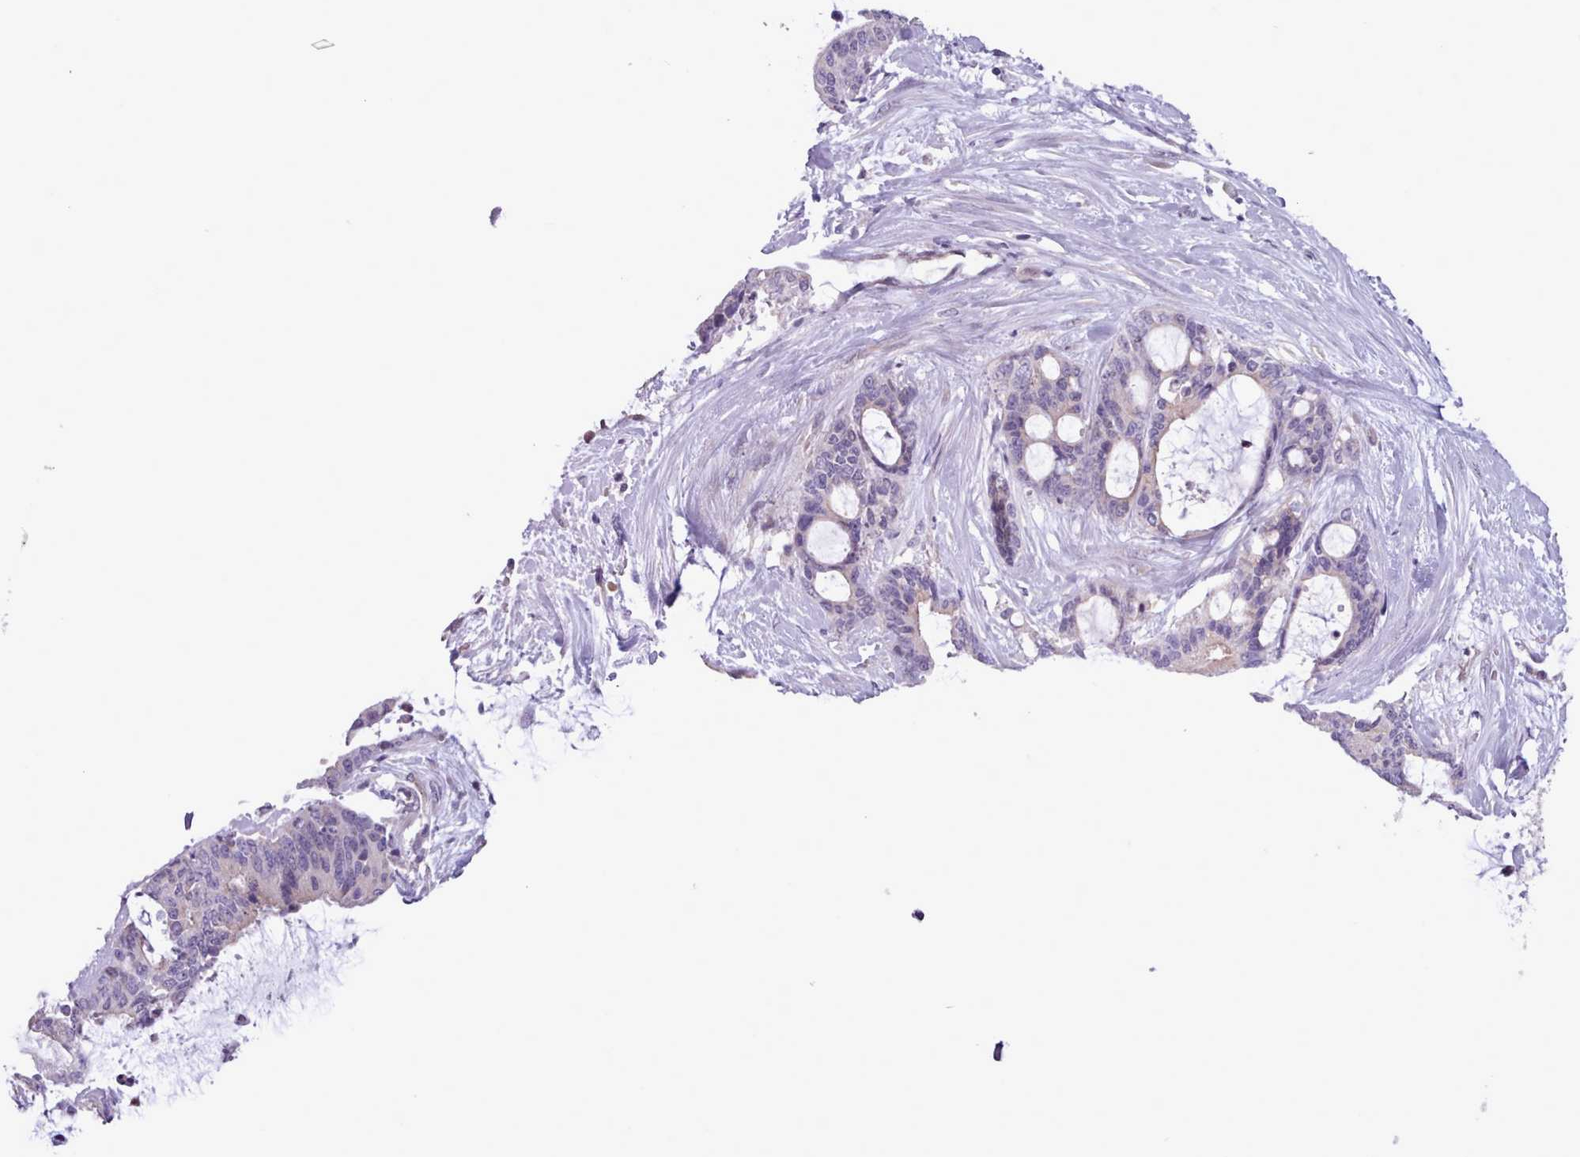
{"staining": {"intensity": "negative", "quantity": "none", "location": "none"}, "tissue": "liver cancer", "cell_type": "Tumor cells", "image_type": "cancer", "snomed": [{"axis": "morphology", "description": "Normal tissue, NOS"}, {"axis": "morphology", "description": "Cholangiocarcinoma"}, {"axis": "topography", "description": "Liver"}, {"axis": "topography", "description": "Peripheral nerve tissue"}], "caption": "Tumor cells are negative for protein expression in human liver cancer.", "gene": "KCTD16", "patient": {"sex": "female", "age": 73}}